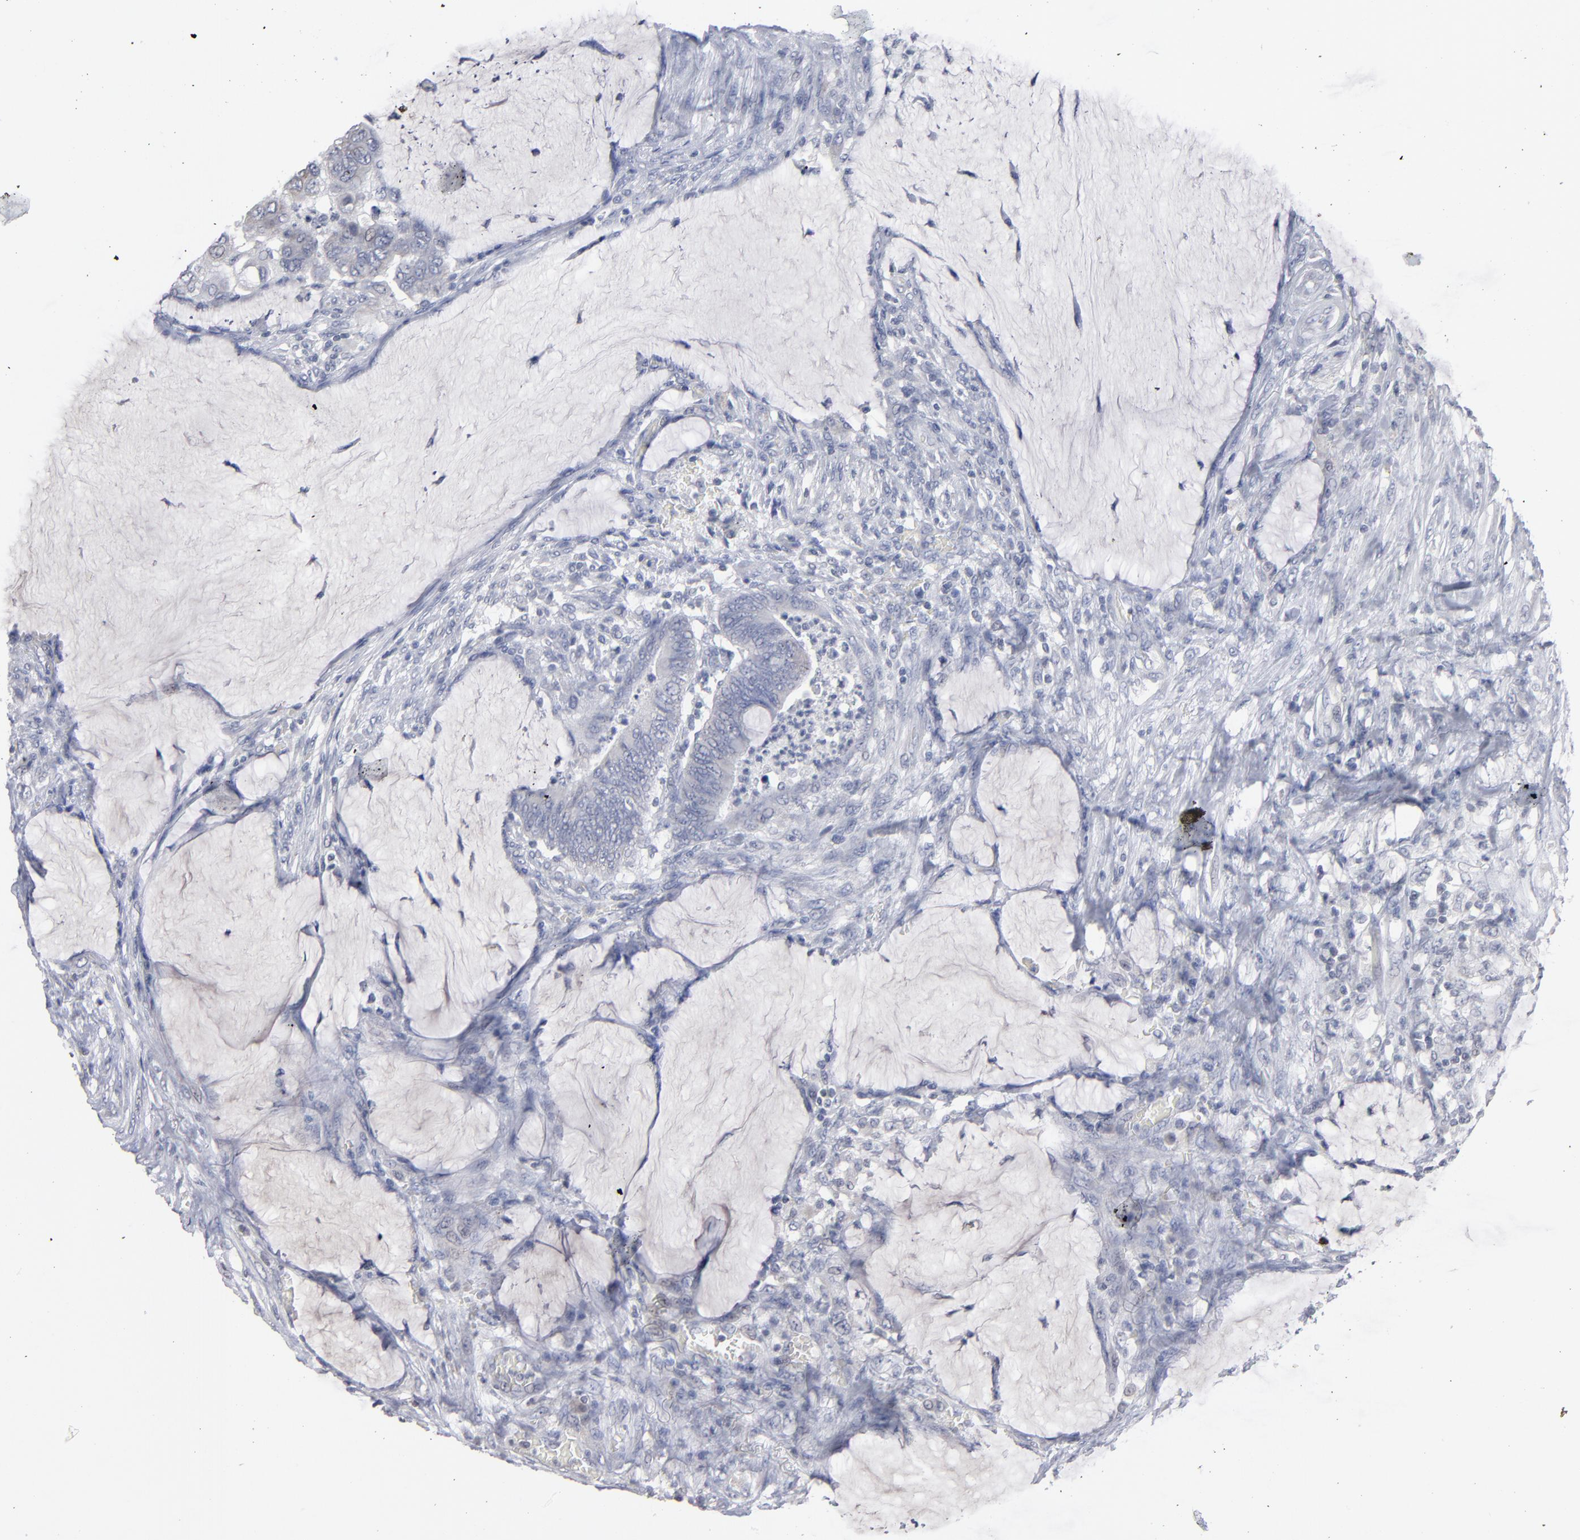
{"staining": {"intensity": "negative", "quantity": "none", "location": "none"}, "tissue": "colorectal cancer", "cell_type": "Tumor cells", "image_type": "cancer", "snomed": [{"axis": "morphology", "description": "Normal tissue, NOS"}, {"axis": "morphology", "description": "Adenocarcinoma, NOS"}, {"axis": "topography", "description": "Rectum"}], "caption": "A high-resolution micrograph shows immunohistochemistry (IHC) staining of colorectal cancer, which shows no significant expression in tumor cells. (Stains: DAB (3,3'-diaminobenzidine) immunohistochemistry (IHC) with hematoxylin counter stain, Microscopy: brightfield microscopy at high magnification).", "gene": "RPH3A", "patient": {"sex": "male", "age": 92}}